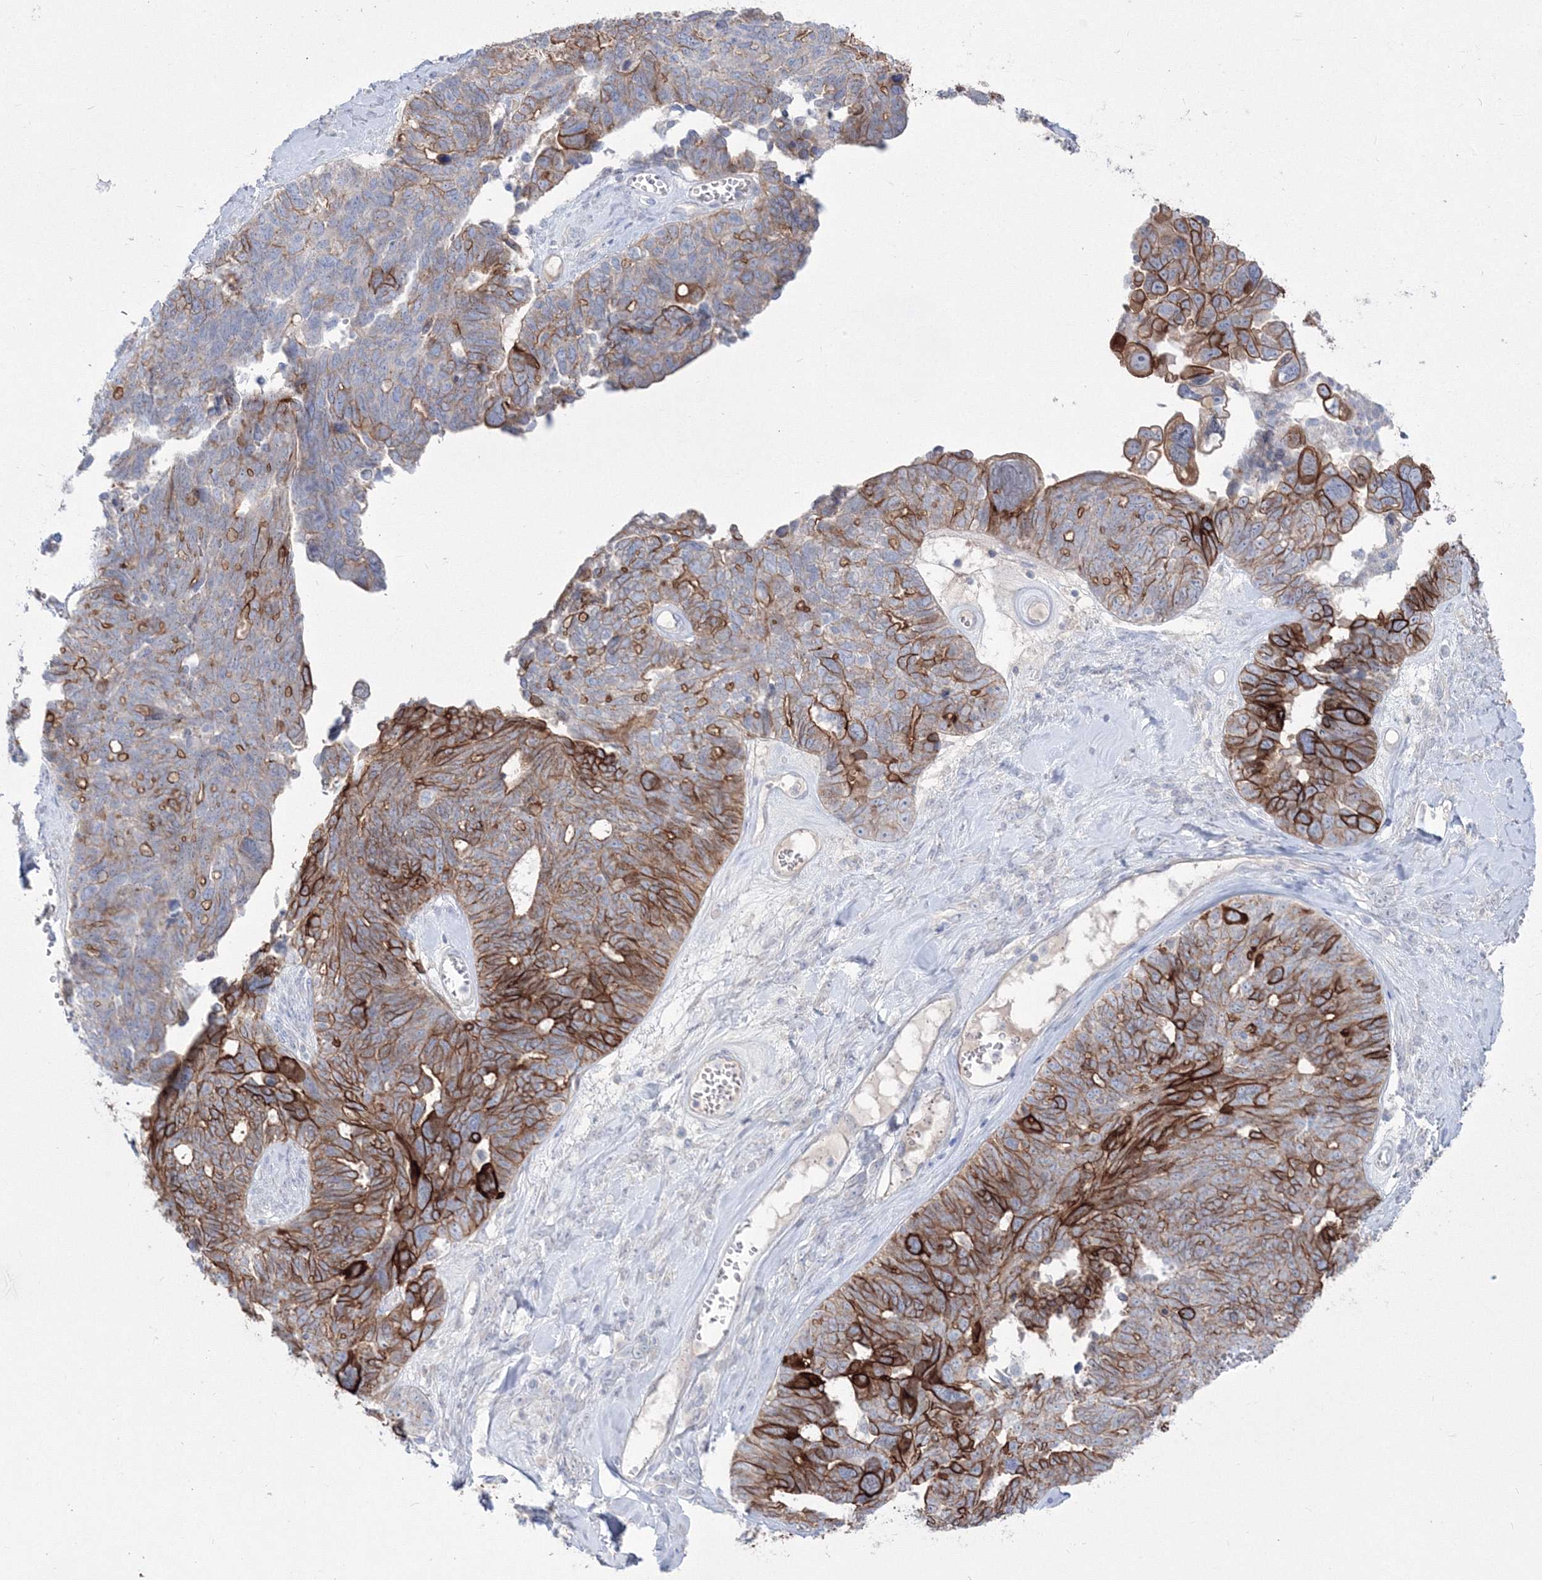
{"staining": {"intensity": "strong", "quantity": ">75%", "location": "cytoplasmic/membranous"}, "tissue": "ovarian cancer", "cell_type": "Tumor cells", "image_type": "cancer", "snomed": [{"axis": "morphology", "description": "Cystadenocarcinoma, serous, NOS"}, {"axis": "topography", "description": "Ovary"}], "caption": "Serous cystadenocarcinoma (ovarian) stained with IHC shows strong cytoplasmic/membranous expression in approximately >75% of tumor cells. The staining was performed using DAB to visualize the protein expression in brown, while the nuclei were stained in blue with hematoxylin (Magnification: 20x).", "gene": "TMEM139", "patient": {"sex": "female", "age": 79}}